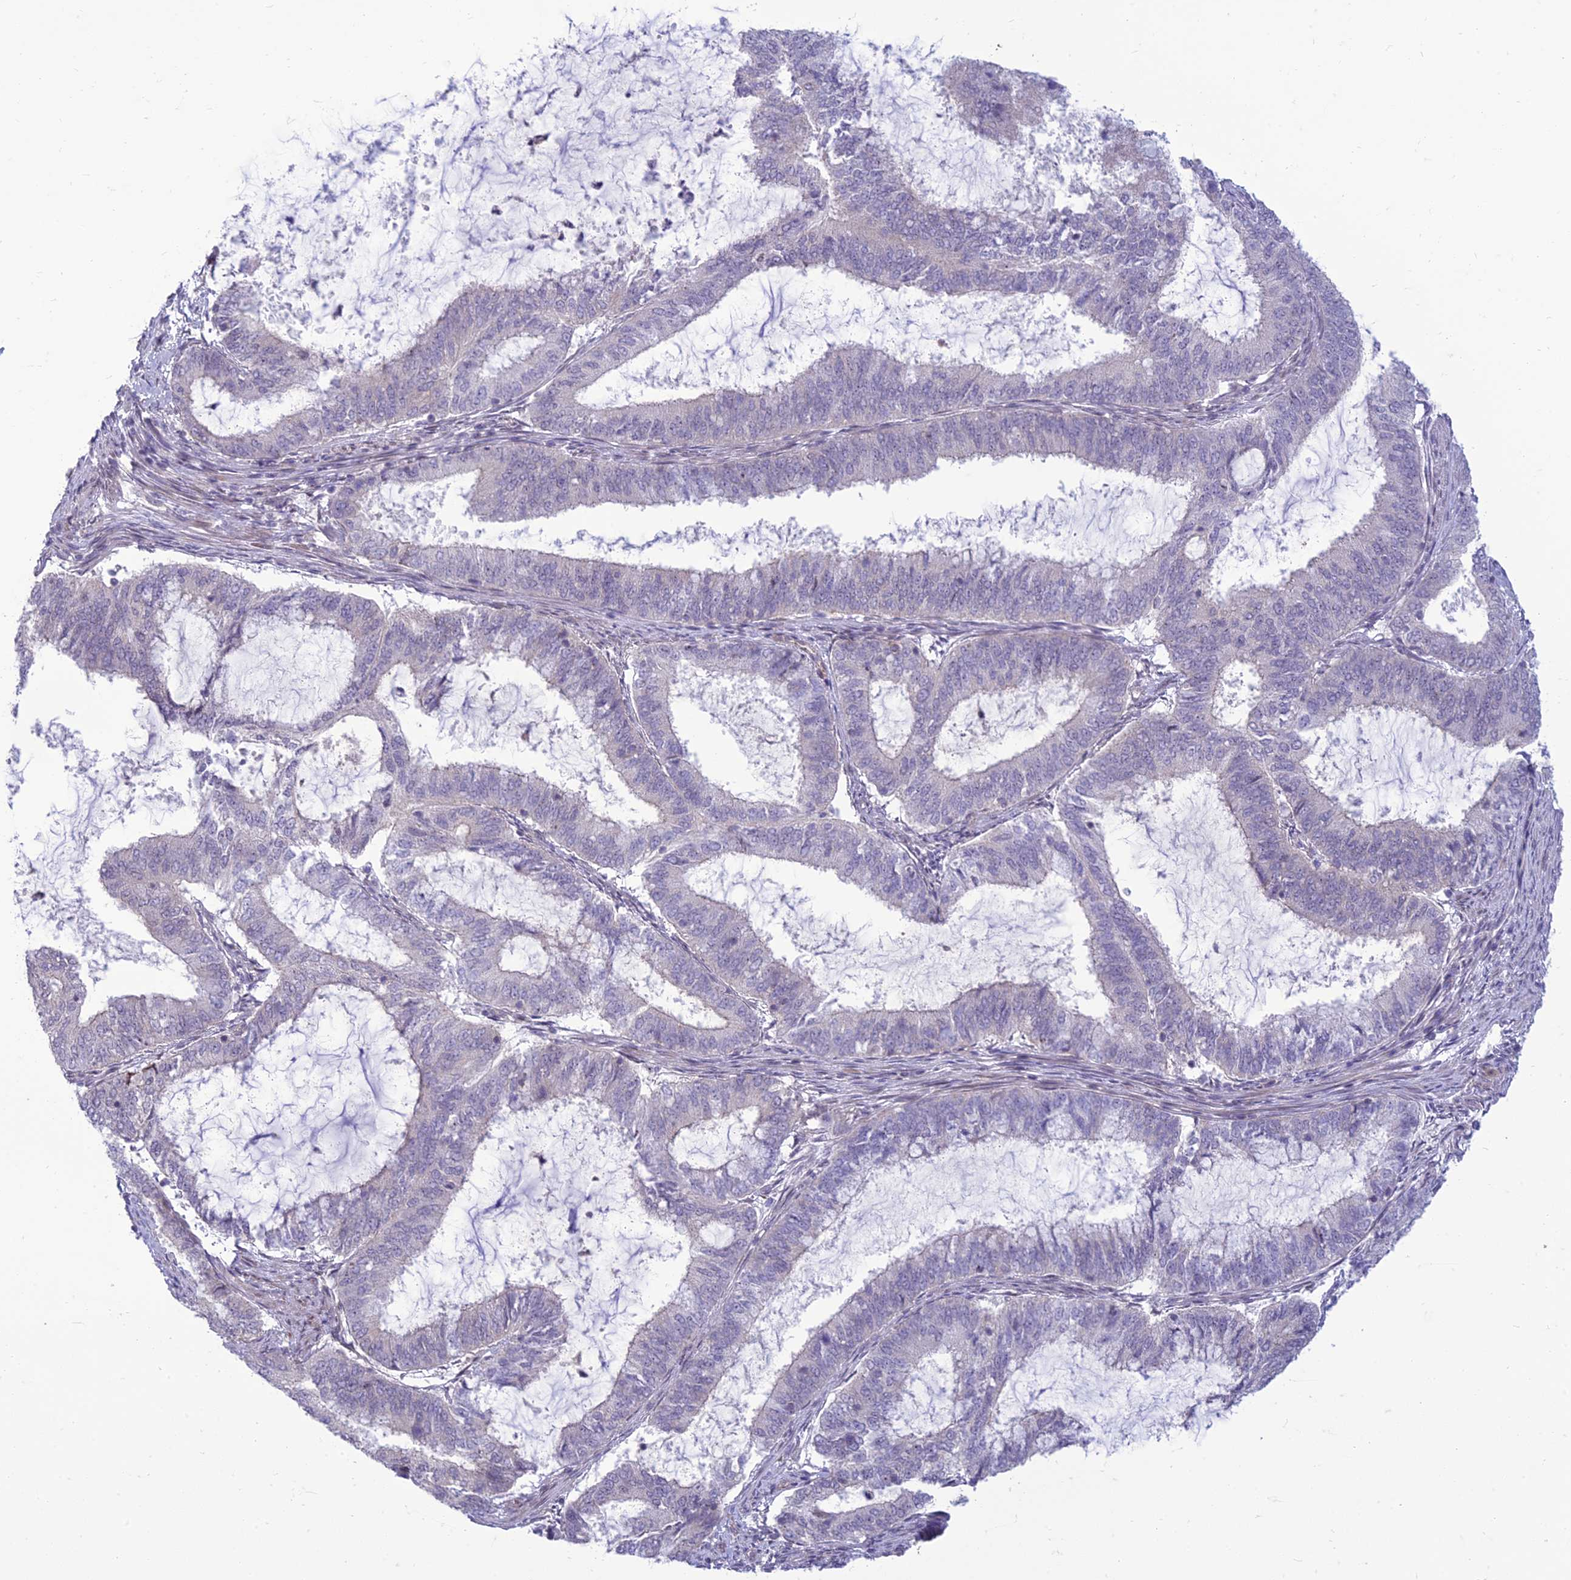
{"staining": {"intensity": "negative", "quantity": "none", "location": "none"}, "tissue": "endometrial cancer", "cell_type": "Tumor cells", "image_type": "cancer", "snomed": [{"axis": "morphology", "description": "Adenocarcinoma, NOS"}, {"axis": "topography", "description": "Endometrium"}], "caption": "Tumor cells show no significant protein positivity in endometrial cancer (adenocarcinoma).", "gene": "DTX2", "patient": {"sex": "female", "age": 51}}